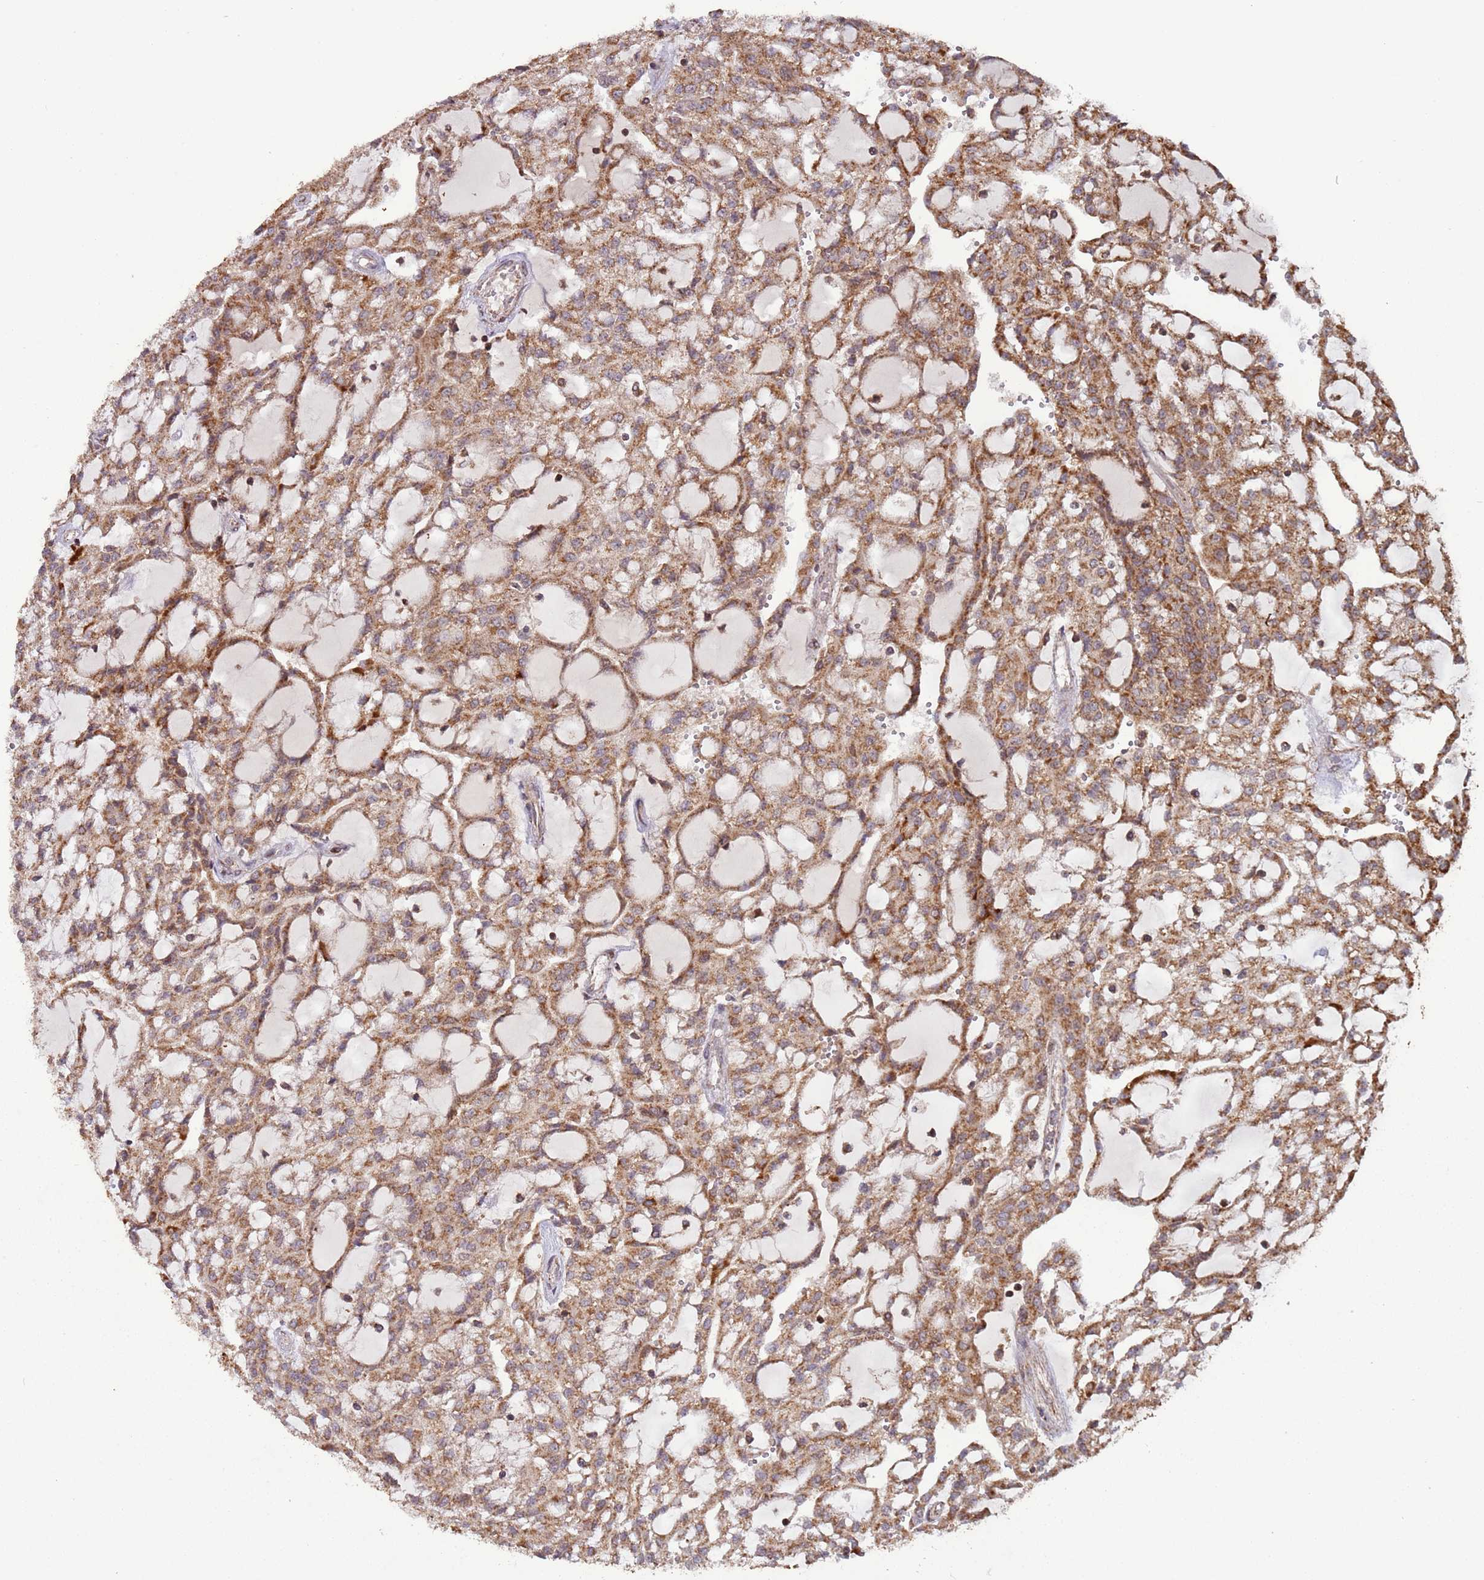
{"staining": {"intensity": "strong", "quantity": "25%-75%", "location": "cytoplasmic/membranous"}, "tissue": "renal cancer", "cell_type": "Tumor cells", "image_type": "cancer", "snomed": [{"axis": "morphology", "description": "Adenocarcinoma, NOS"}, {"axis": "topography", "description": "Kidney"}], "caption": "Human adenocarcinoma (renal) stained for a protein (brown) exhibits strong cytoplasmic/membranous positive staining in about 25%-75% of tumor cells.", "gene": "RCOR2", "patient": {"sex": "male", "age": 63}}